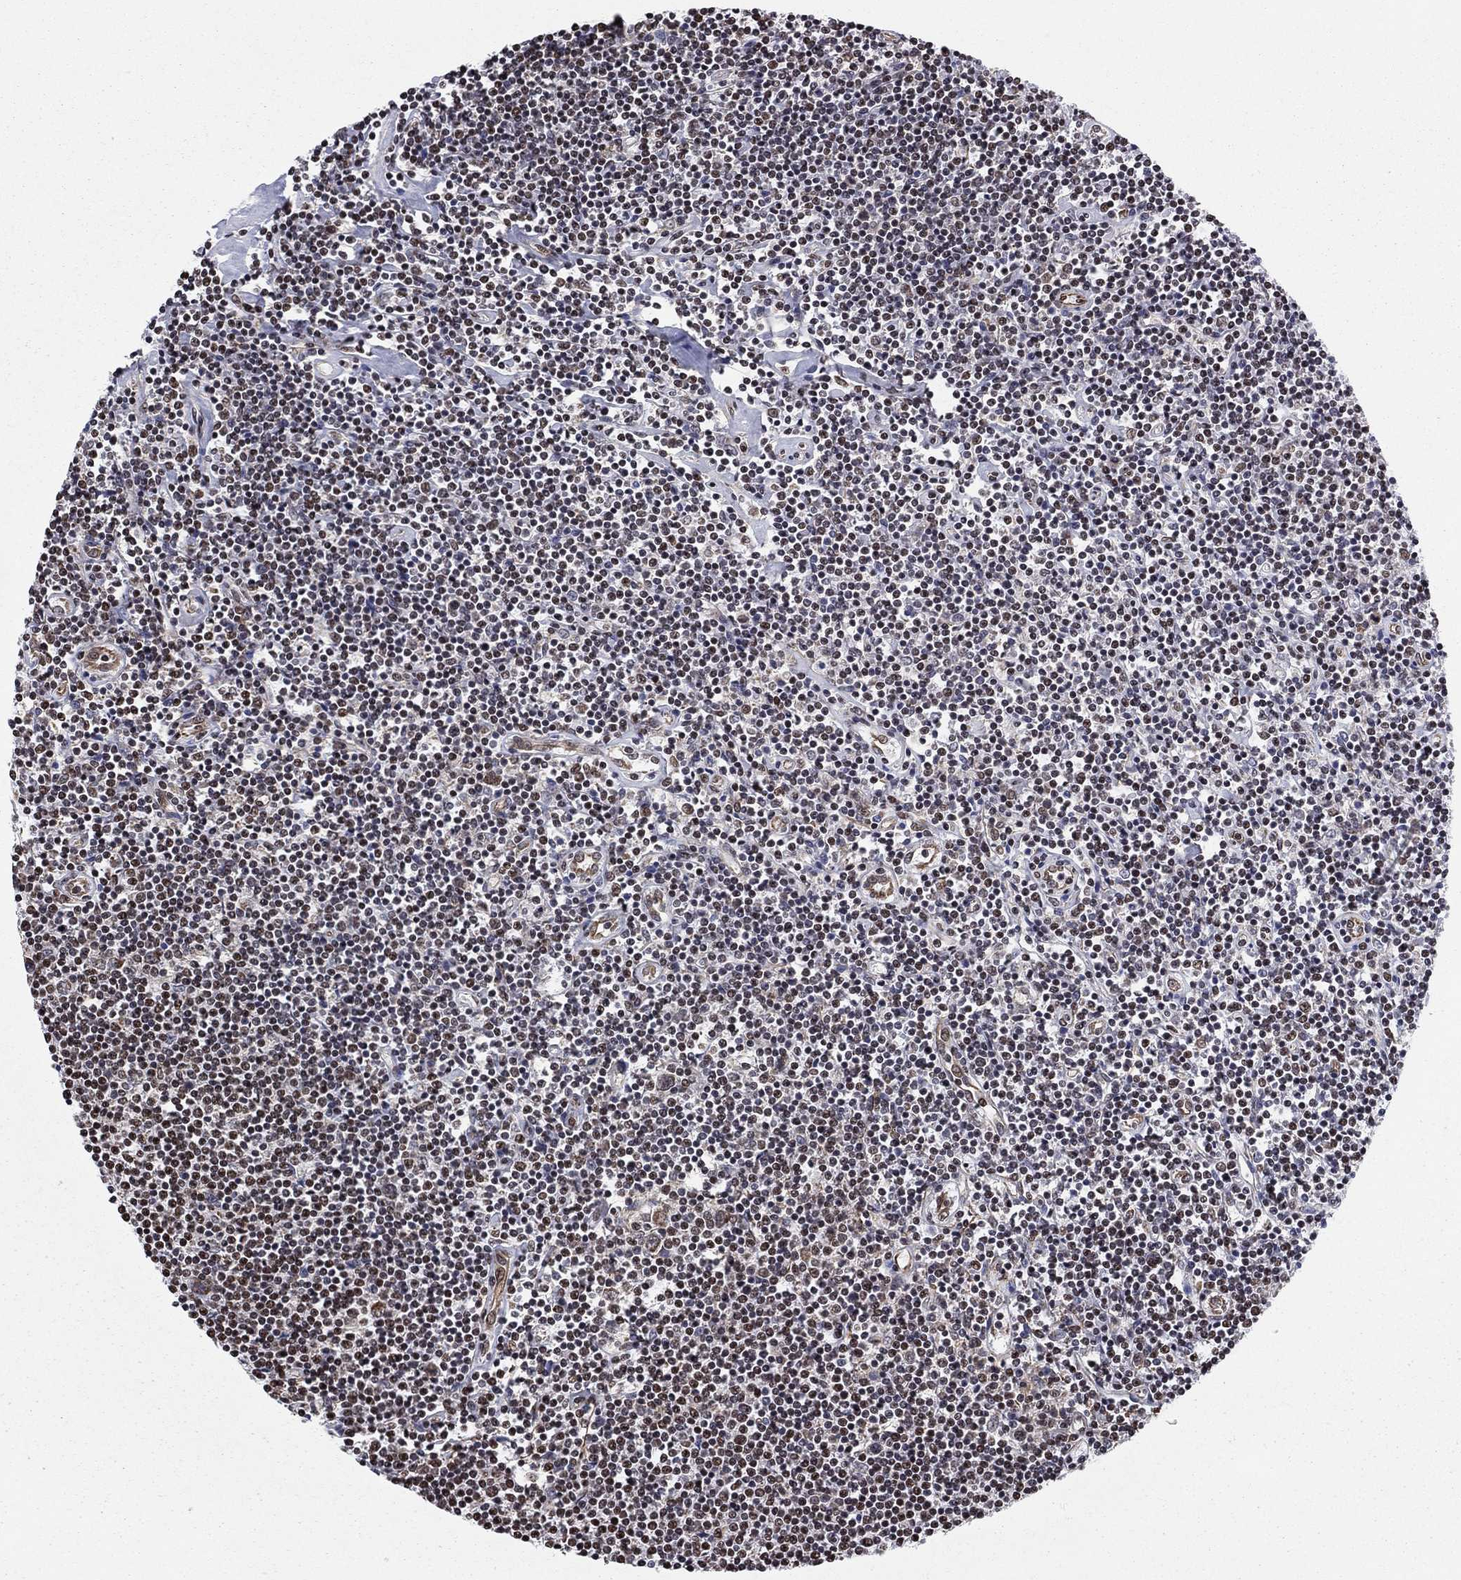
{"staining": {"intensity": "weak", "quantity": ">75%", "location": "nuclear"}, "tissue": "lymphoma", "cell_type": "Tumor cells", "image_type": "cancer", "snomed": [{"axis": "morphology", "description": "Hodgkin's disease, NOS"}, {"axis": "topography", "description": "Lymph node"}], "caption": "High-power microscopy captured an immunohistochemistry (IHC) photomicrograph of lymphoma, revealing weak nuclear expression in about >75% of tumor cells. (DAB (3,3'-diaminobenzidine) IHC with brightfield microscopy, high magnification).", "gene": "N4BP2", "patient": {"sex": "male", "age": 40}}